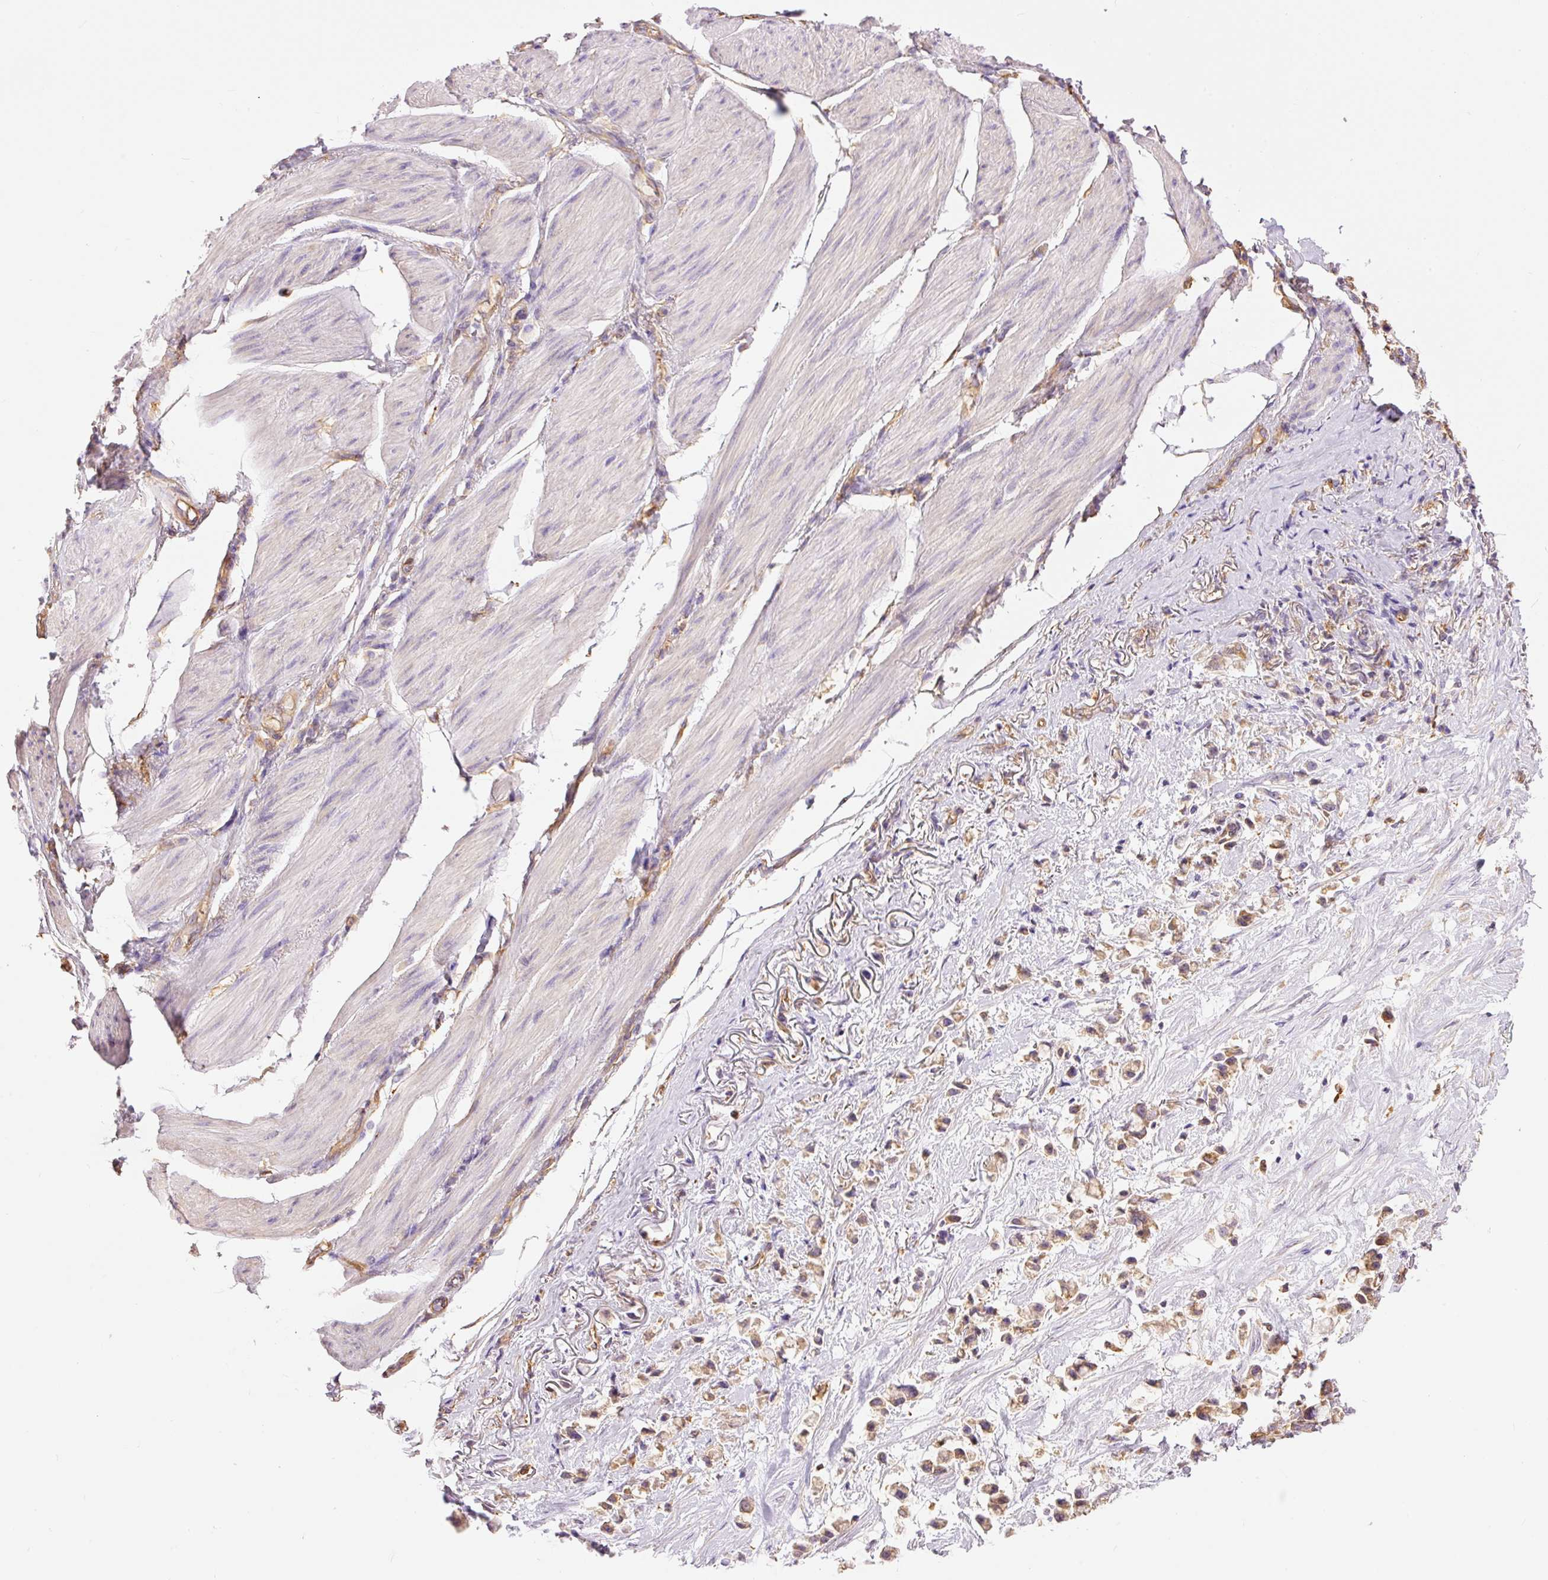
{"staining": {"intensity": "weak", "quantity": "25%-75%", "location": "cytoplasmic/membranous"}, "tissue": "stomach cancer", "cell_type": "Tumor cells", "image_type": "cancer", "snomed": [{"axis": "morphology", "description": "Adenocarcinoma, NOS"}, {"axis": "topography", "description": "Stomach"}], "caption": "IHC (DAB) staining of stomach adenocarcinoma demonstrates weak cytoplasmic/membranous protein expression in about 25%-75% of tumor cells.", "gene": "IL10RB", "patient": {"sex": "female", "age": 81}}